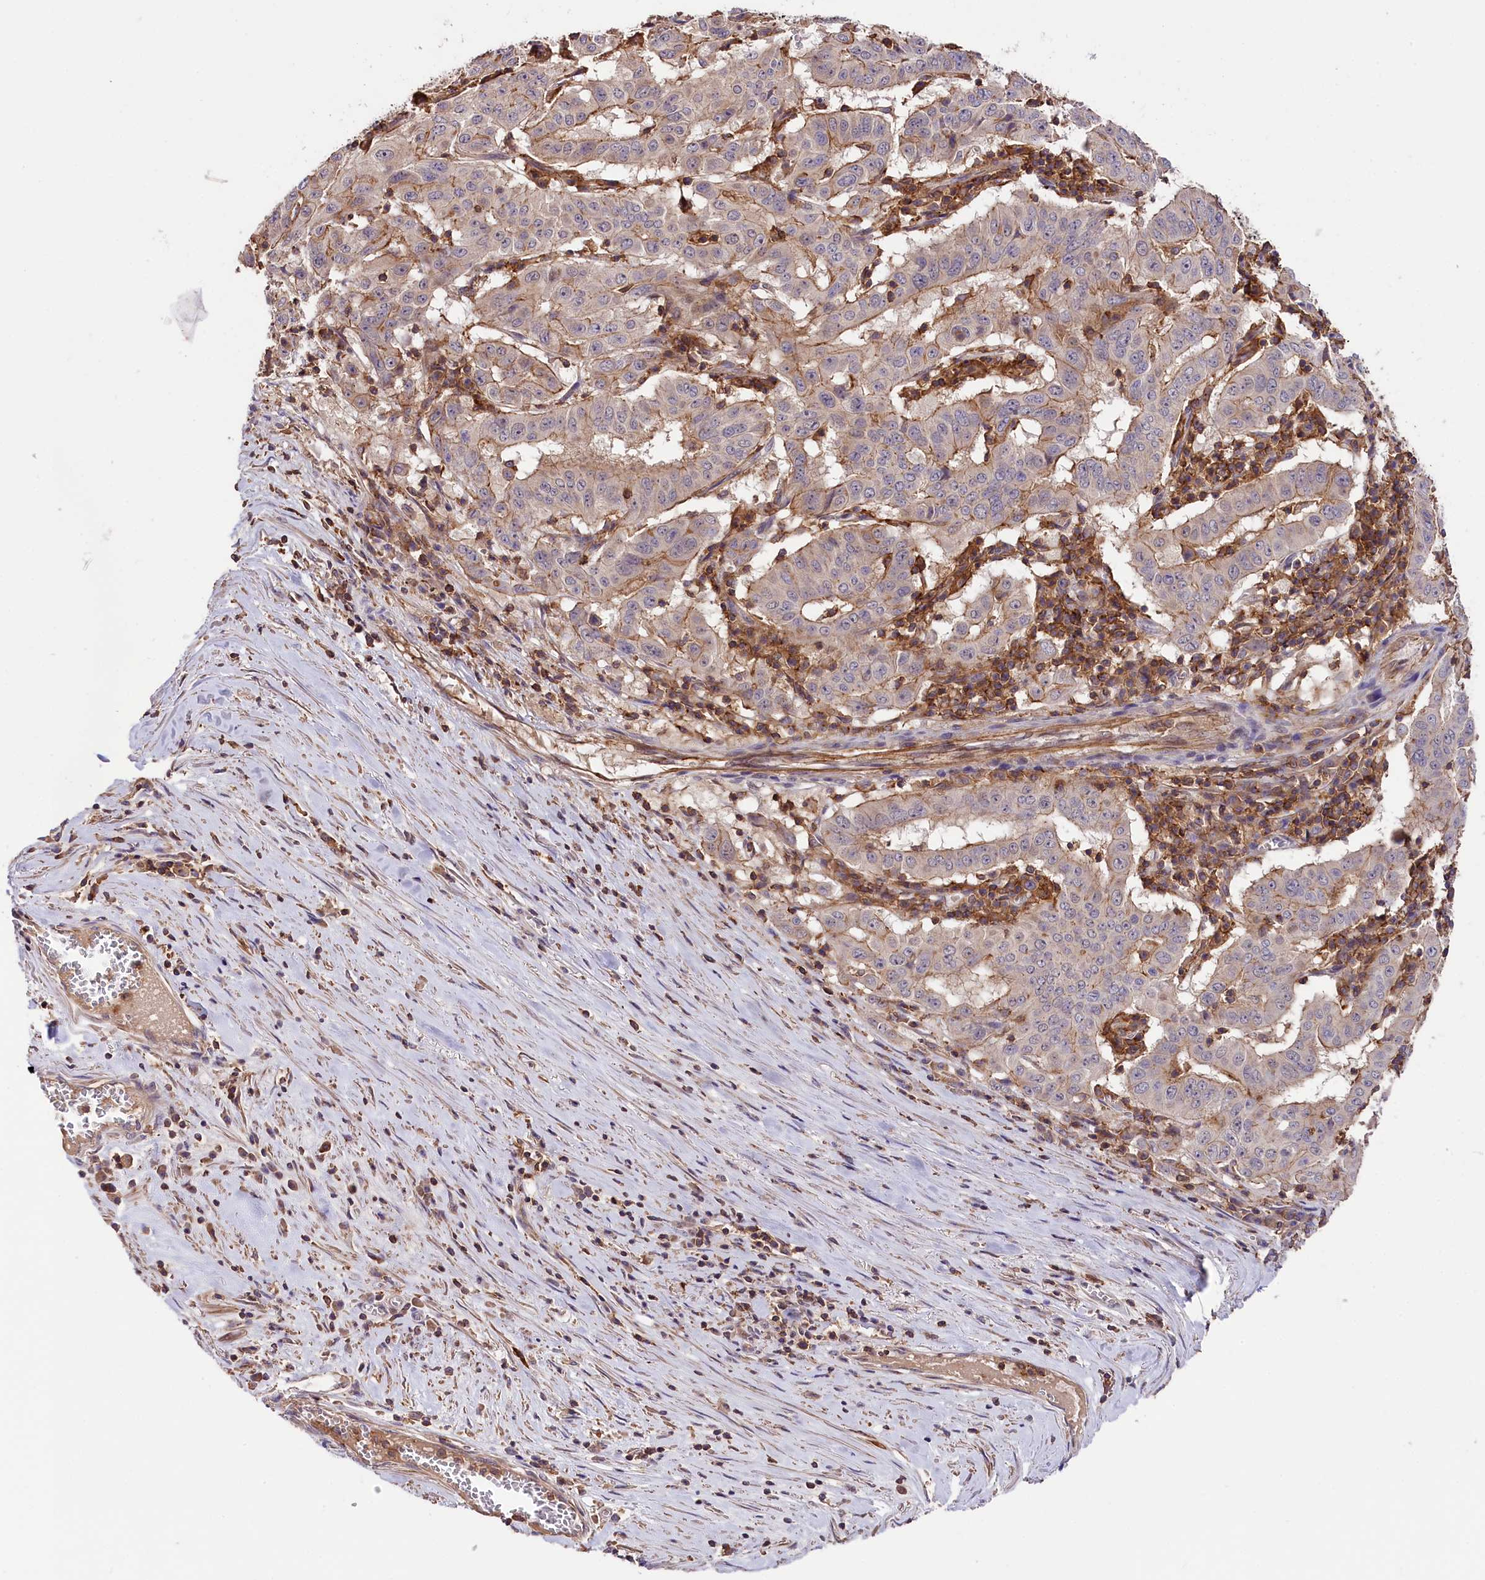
{"staining": {"intensity": "weak", "quantity": "25%-75%", "location": "cytoplasmic/membranous"}, "tissue": "pancreatic cancer", "cell_type": "Tumor cells", "image_type": "cancer", "snomed": [{"axis": "morphology", "description": "Adenocarcinoma, NOS"}, {"axis": "topography", "description": "Pancreas"}], "caption": "Approximately 25%-75% of tumor cells in human adenocarcinoma (pancreatic) show weak cytoplasmic/membranous protein expression as visualized by brown immunohistochemical staining.", "gene": "SKIDA1", "patient": {"sex": "male", "age": 63}}